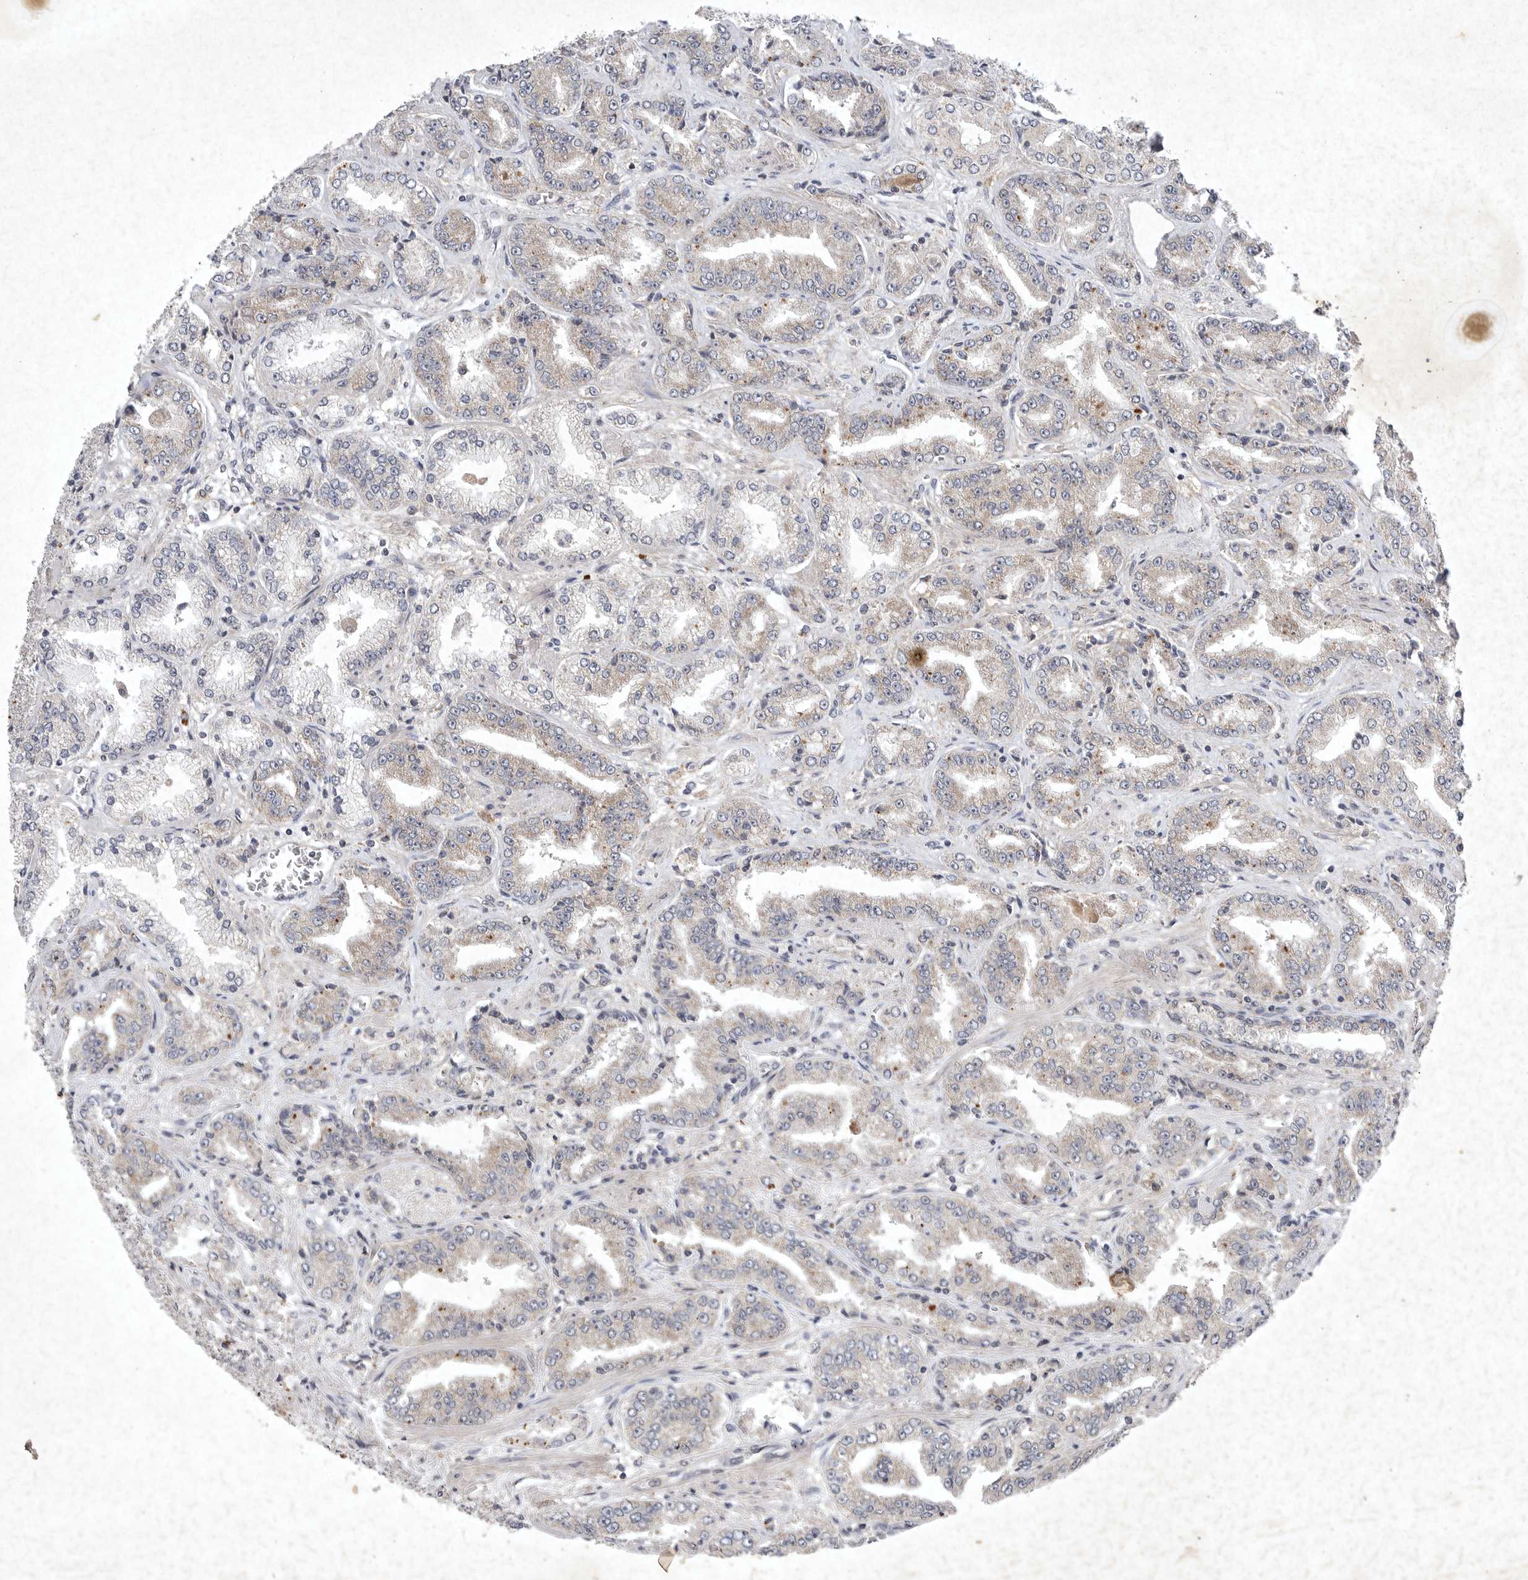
{"staining": {"intensity": "negative", "quantity": "none", "location": "none"}, "tissue": "prostate cancer", "cell_type": "Tumor cells", "image_type": "cancer", "snomed": [{"axis": "morphology", "description": "Adenocarcinoma, High grade"}, {"axis": "topography", "description": "Prostate"}], "caption": "IHC micrograph of neoplastic tissue: human prostate cancer stained with DAB displays no significant protein expression in tumor cells. (DAB (3,3'-diaminobenzidine) immunohistochemistry (IHC) visualized using brightfield microscopy, high magnification).", "gene": "DDR1", "patient": {"sex": "male", "age": 71}}